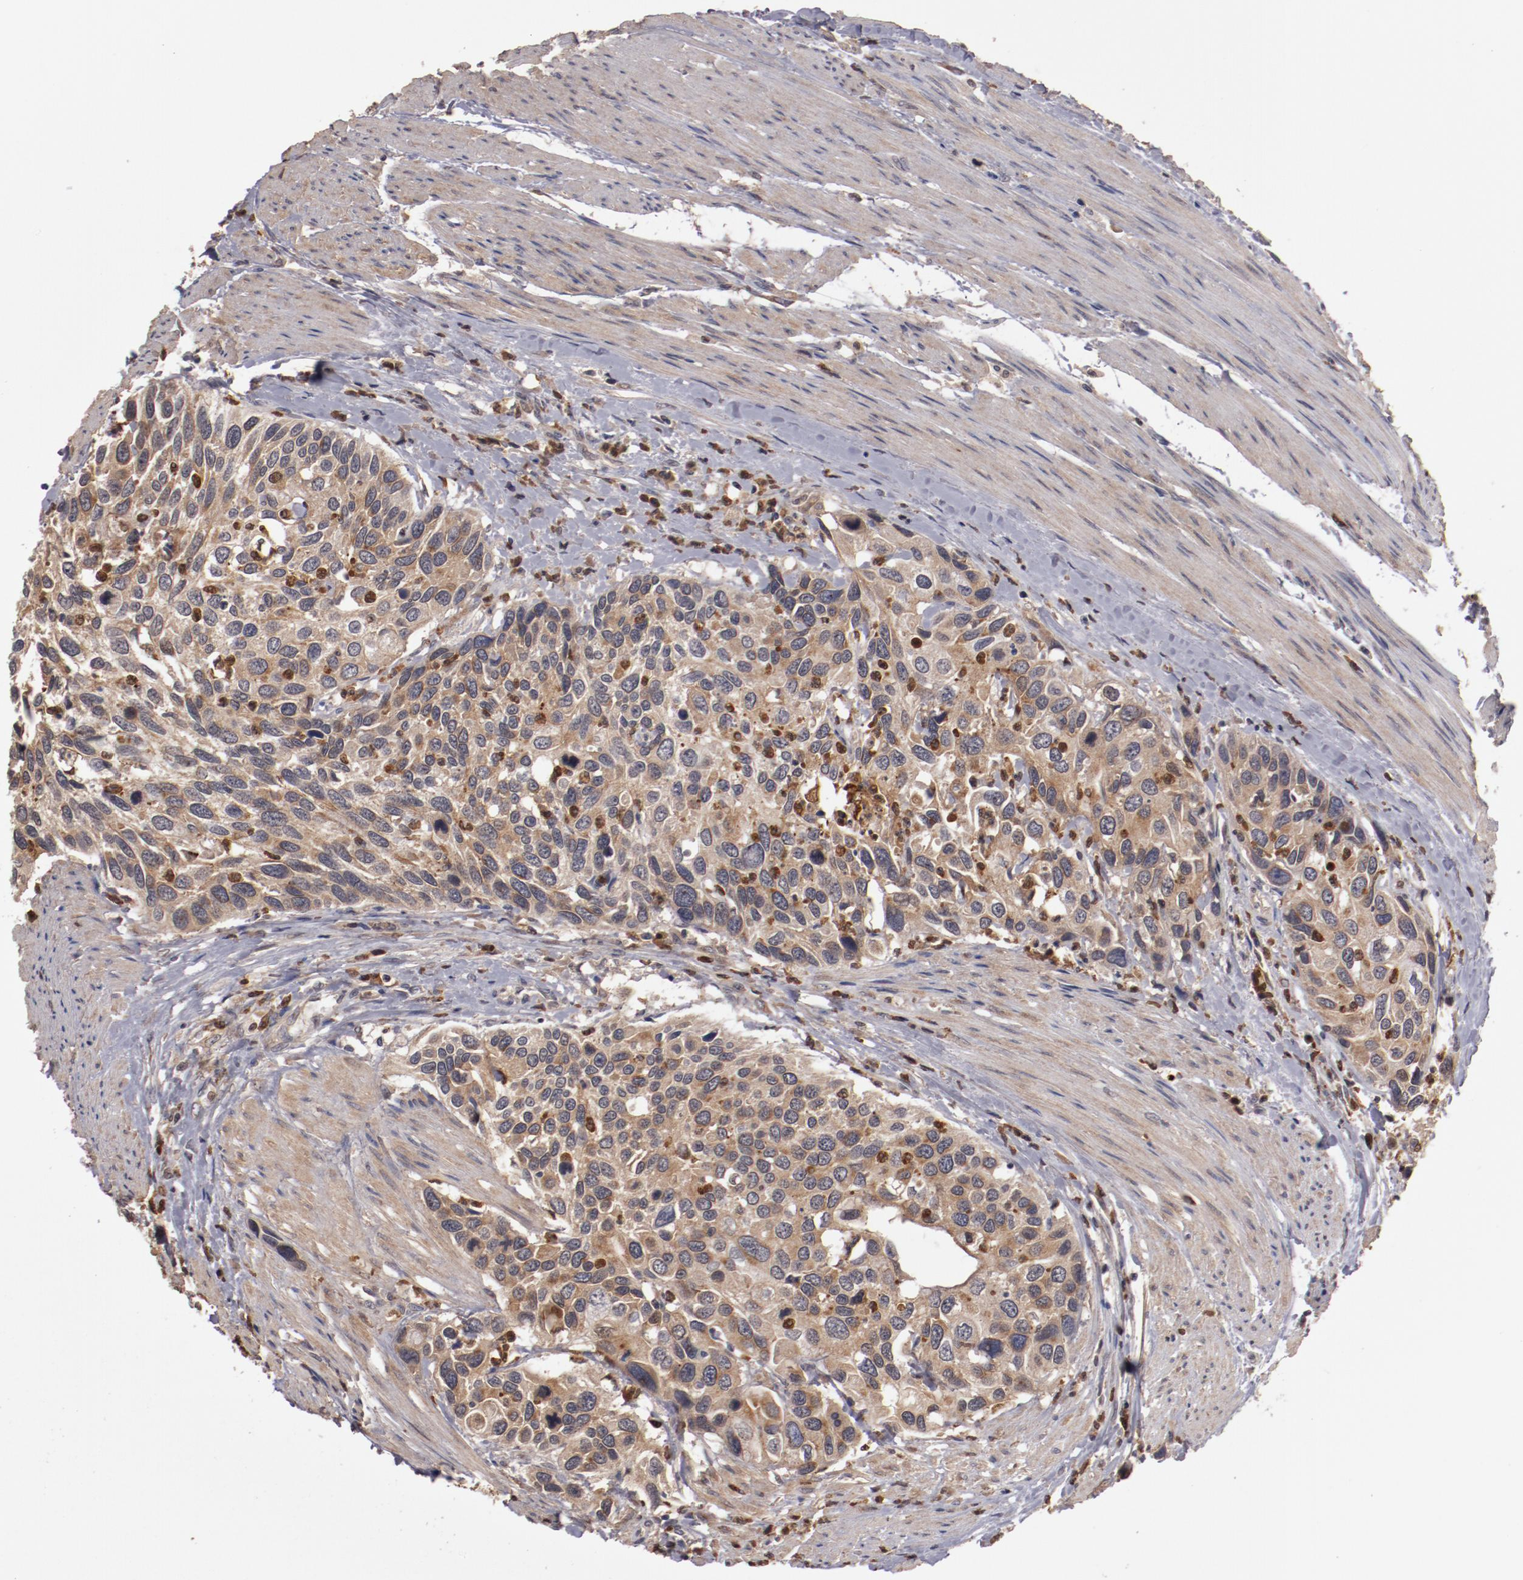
{"staining": {"intensity": "moderate", "quantity": ">75%", "location": "cytoplasmic/membranous"}, "tissue": "urothelial cancer", "cell_type": "Tumor cells", "image_type": "cancer", "snomed": [{"axis": "morphology", "description": "Urothelial carcinoma, High grade"}, {"axis": "topography", "description": "Urinary bladder"}], "caption": "Immunohistochemistry micrograph of neoplastic tissue: urothelial cancer stained using immunohistochemistry (IHC) displays medium levels of moderate protein expression localized specifically in the cytoplasmic/membranous of tumor cells, appearing as a cytoplasmic/membranous brown color.", "gene": "SERPINA7", "patient": {"sex": "male", "age": 66}}